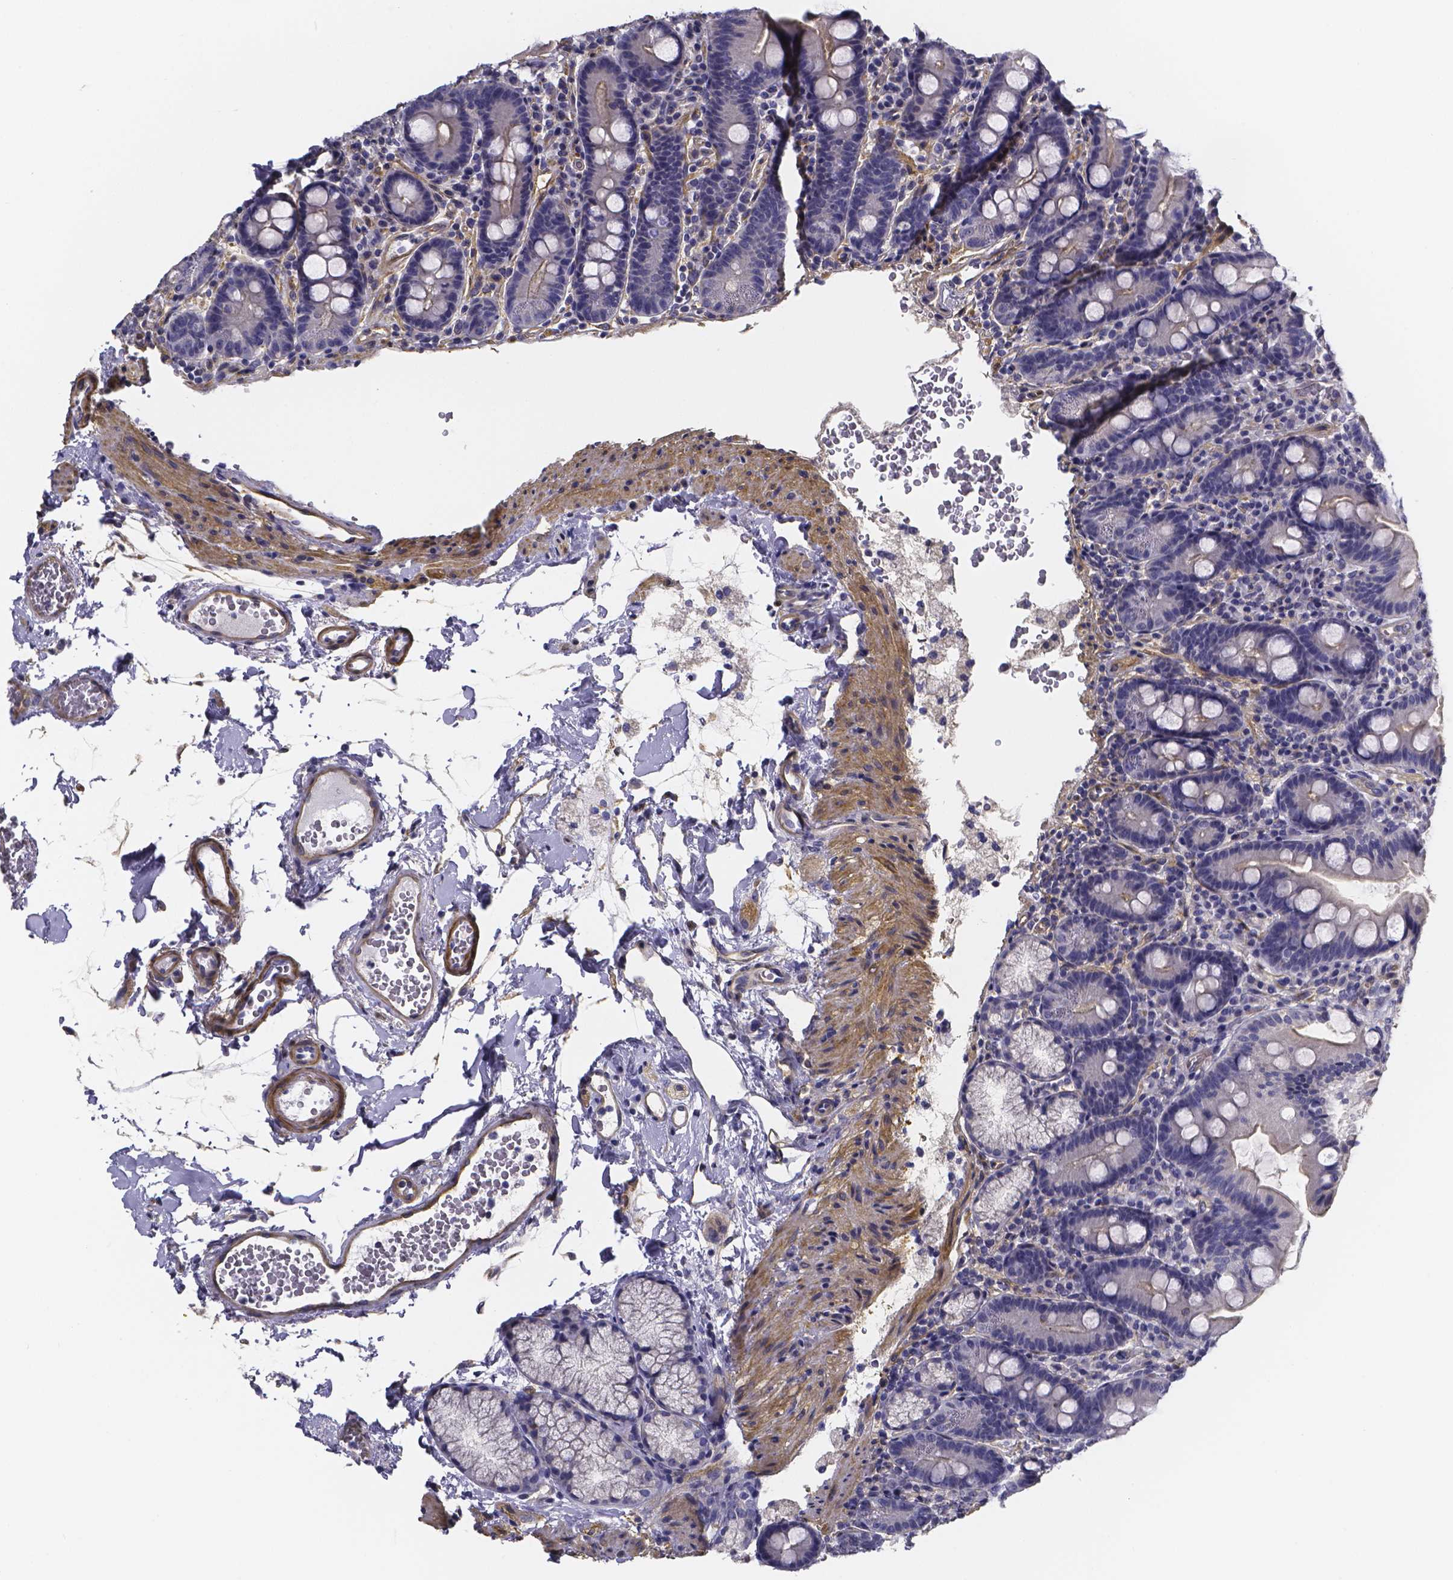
{"staining": {"intensity": "negative", "quantity": "none", "location": "none"}, "tissue": "duodenum", "cell_type": "Glandular cells", "image_type": "normal", "snomed": [{"axis": "morphology", "description": "Normal tissue, NOS"}, {"axis": "topography", "description": "Duodenum"}], "caption": "The image exhibits no staining of glandular cells in normal duodenum.", "gene": "RERG", "patient": {"sex": "male", "age": 59}}